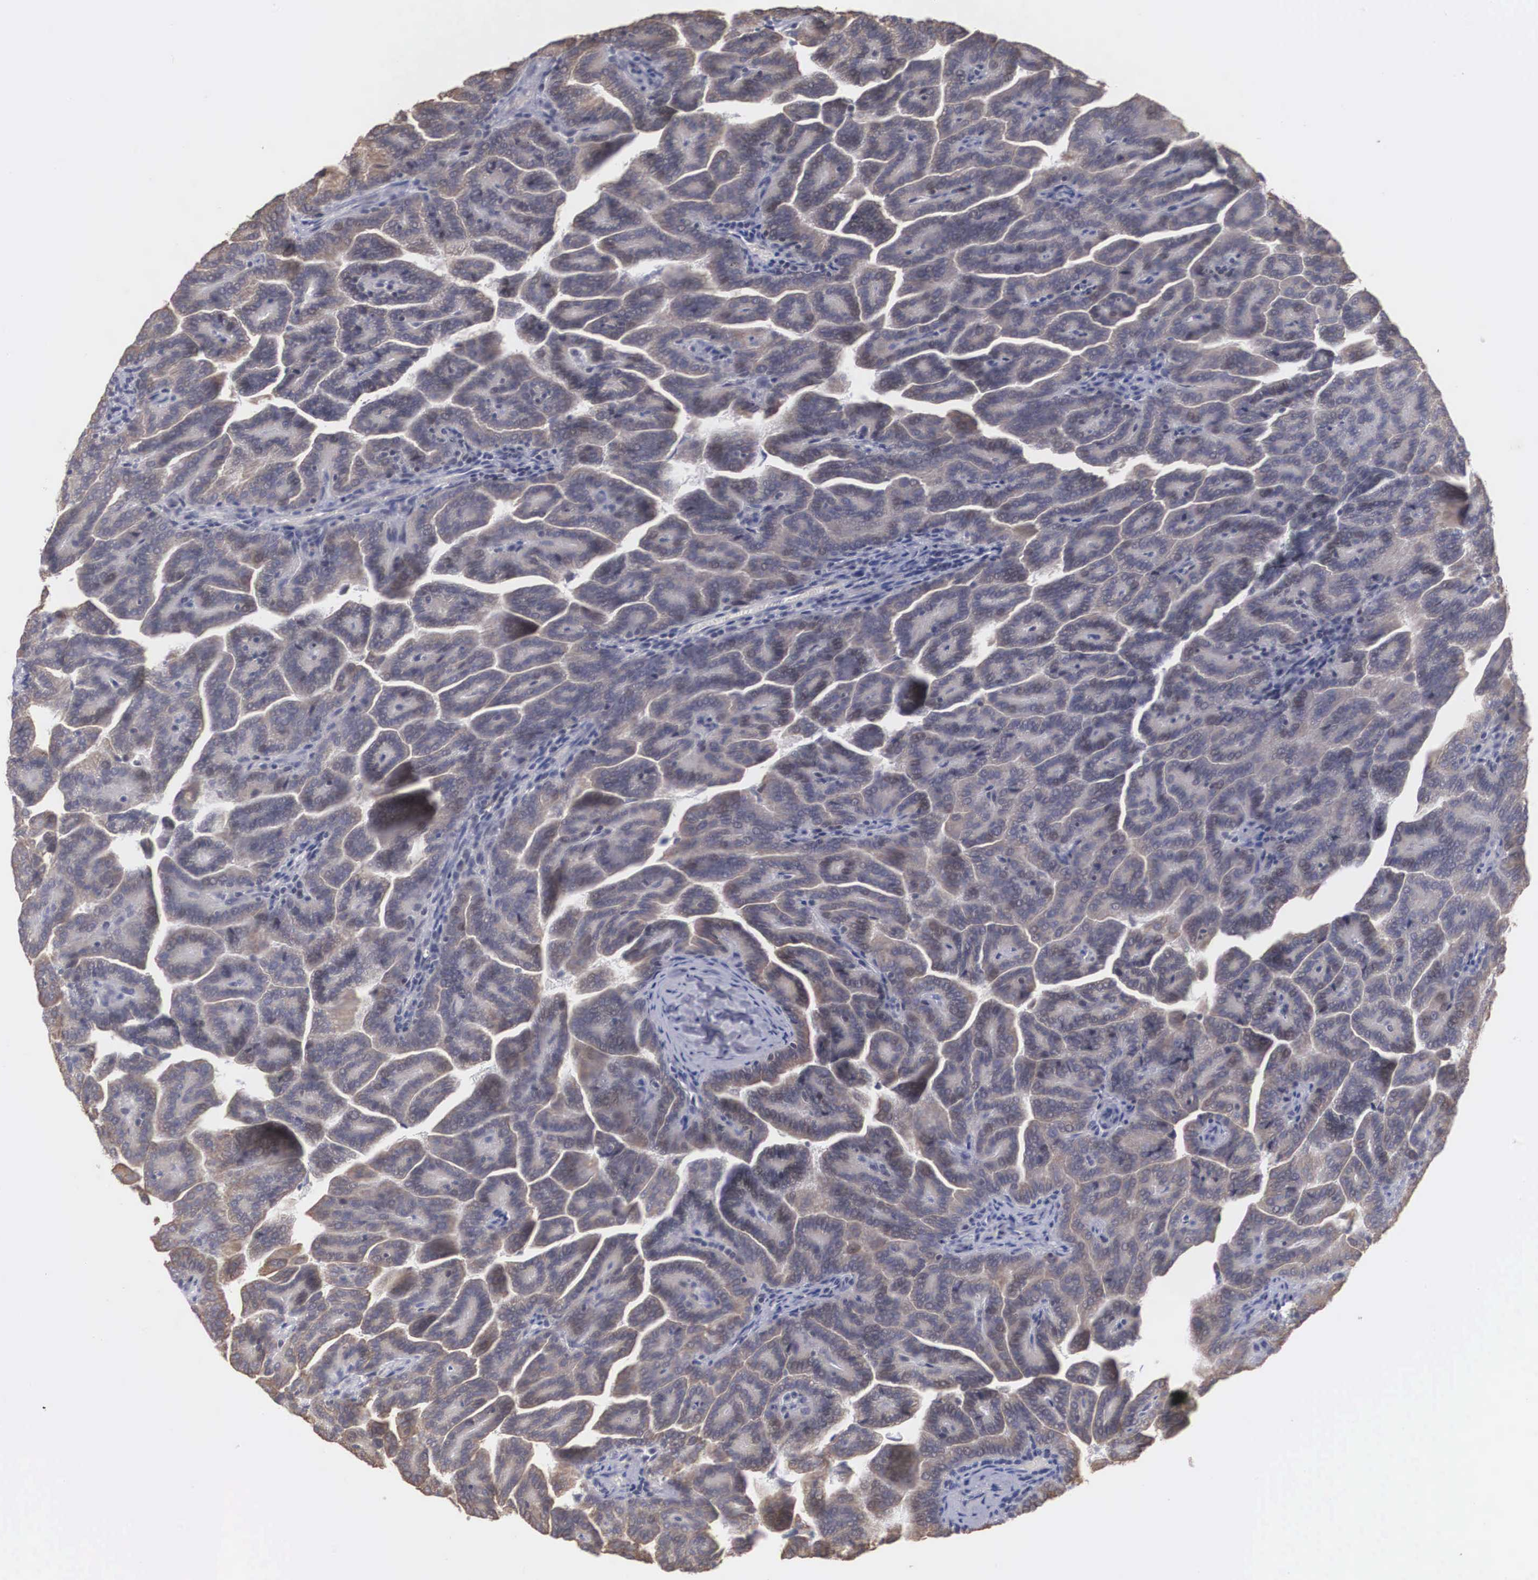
{"staining": {"intensity": "weak", "quantity": "25%-75%", "location": "cytoplasmic/membranous"}, "tissue": "renal cancer", "cell_type": "Tumor cells", "image_type": "cancer", "snomed": [{"axis": "morphology", "description": "Adenocarcinoma, NOS"}, {"axis": "topography", "description": "Kidney"}], "caption": "The immunohistochemical stain shows weak cytoplasmic/membranous staining in tumor cells of renal cancer tissue. Nuclei are stained in blue.", "gene": "WDR89", "patient": {"sex": "male", "age": 61}}